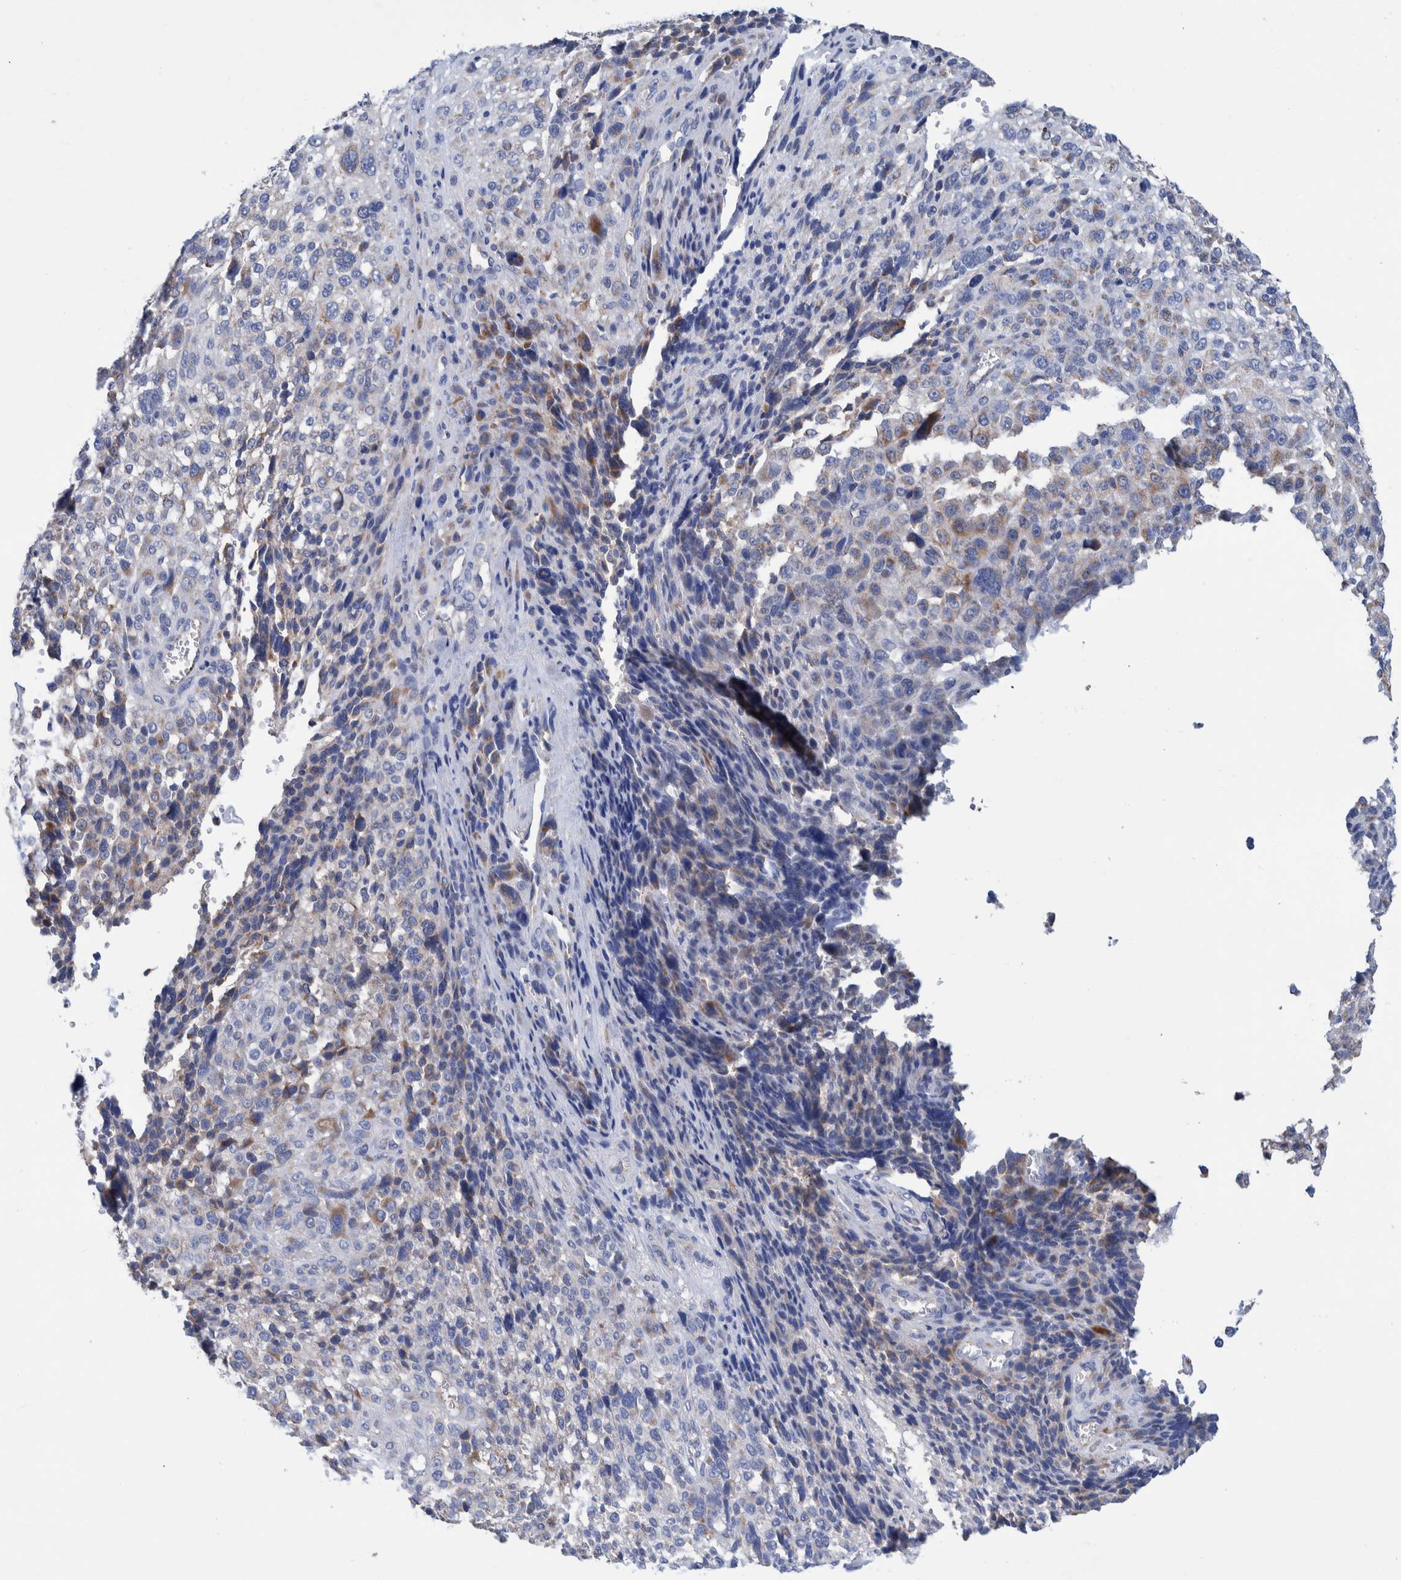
{"staining": {"intensity": "weak", "quantity": "<25%", "location": "cytoplasmic/membranous"}, "tissue": "melanoma", "cell_type": "Tumor cells", "image_type": "cancer", "snomed": [{"axis": "morphology", "description": "Malignant melanoma, NOS"}, {"axis": "topography", "description": "Skin"}], "caption": "This is an immunohistochemistry (IHC) histopathology image of human malignant melanoma. There is no staining in tumor cells.", "gene": "DECR1", "patient": {"sex": "female", "age": 55}}